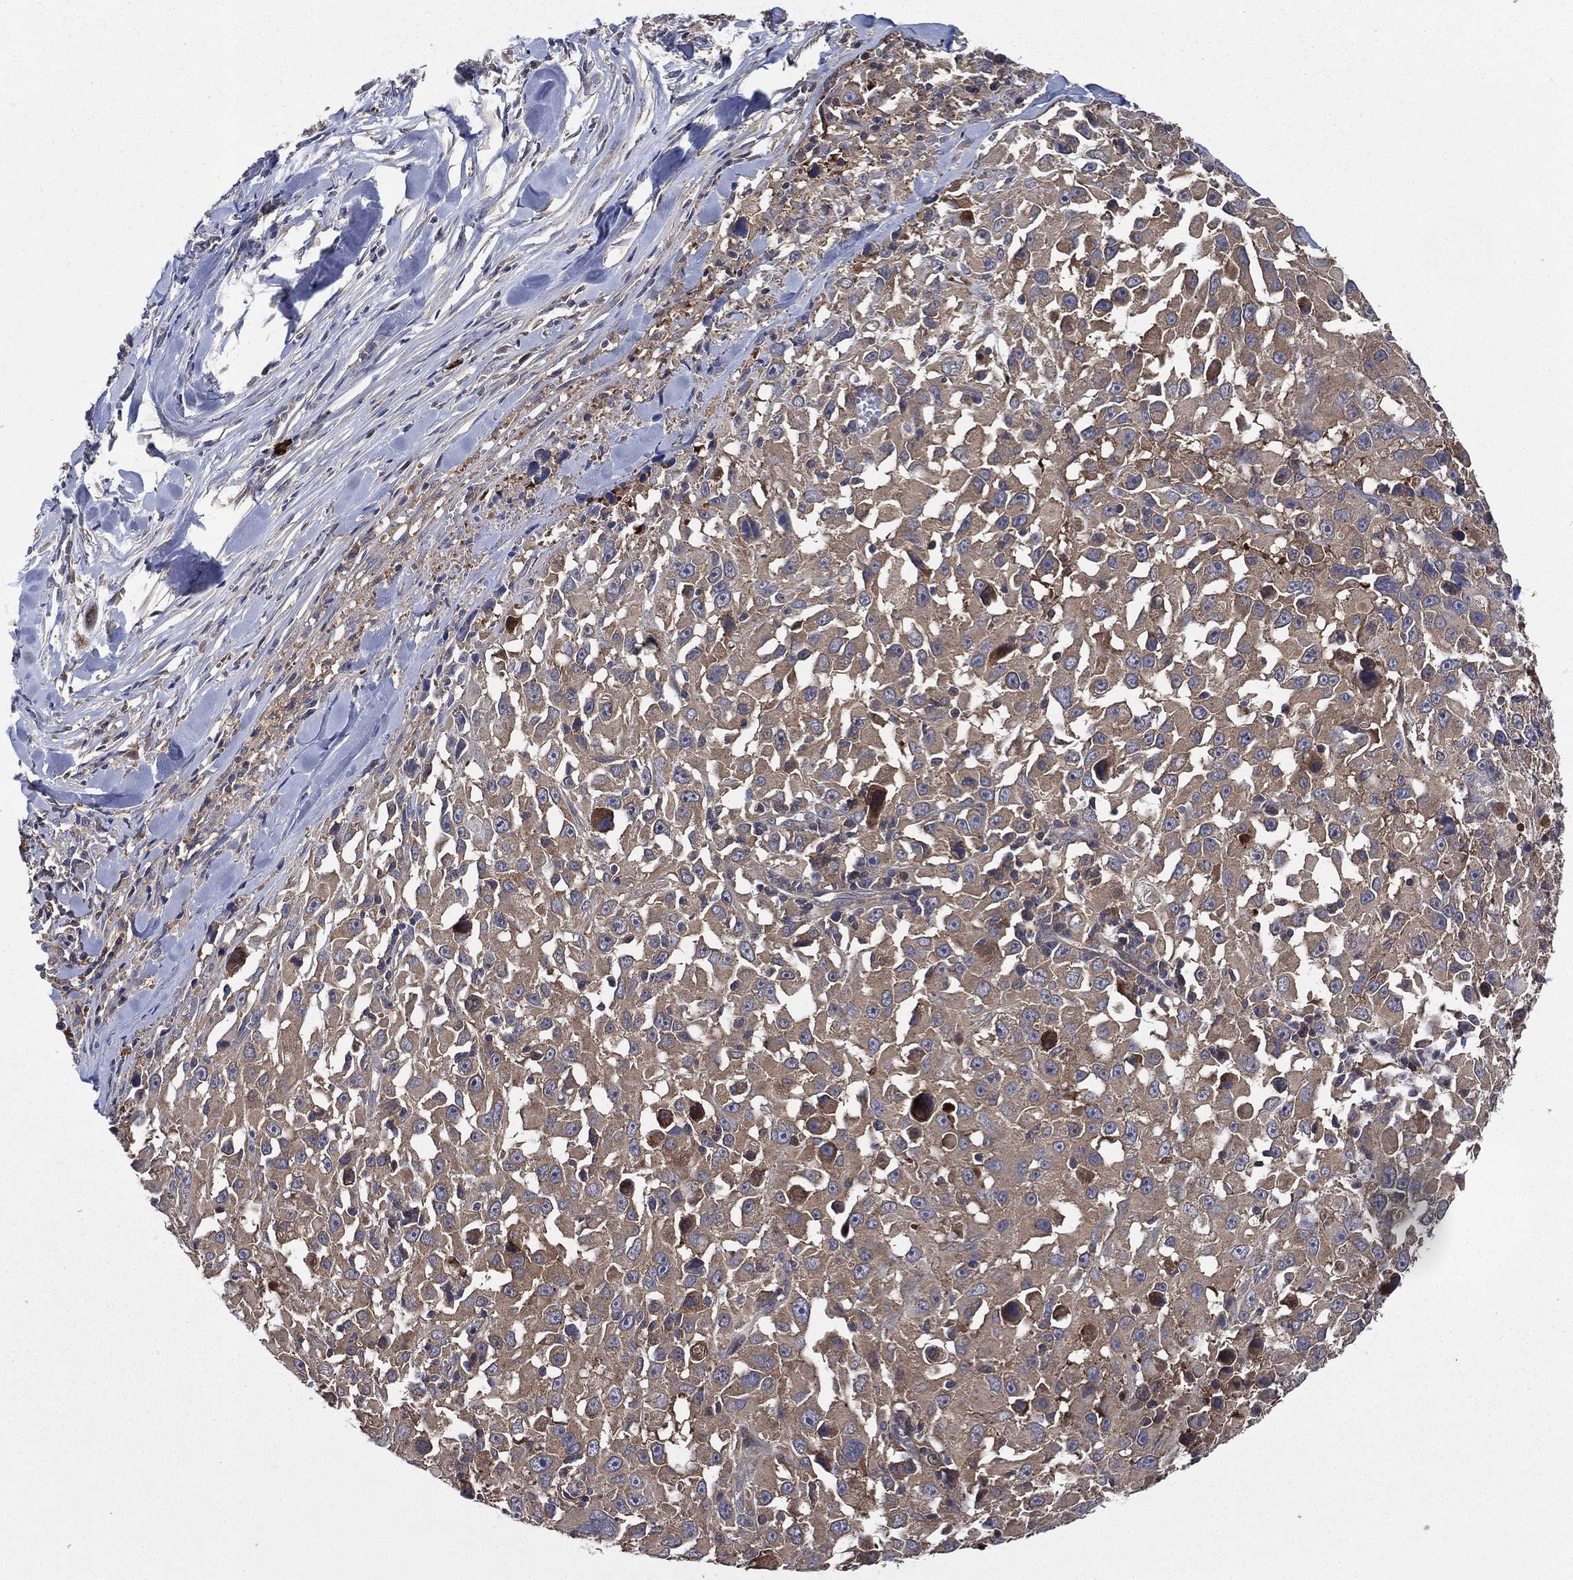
{"staining": {"intensity": "strong", "quantity": "<25%", "location": "cytoplasmic/membranous"}, "tissue": "melanoma", "cell_type": "Tumor cells", "image_type": "cancer", "snomed": [{"axis": "morphology", "description": "Malignant melanoma, Metastatic site"}, {"axis": "topography", "description": "Lymph node"}], "caption": "This is a histology image of immunohistochemistry (IHC) staining of malignant melanoma (metastatic site), which shows strong expression in the cytoplasmic/membranous of tumor cells.", "gene": "SMPD3", "patient": {"sex": "male", "age": 50}}